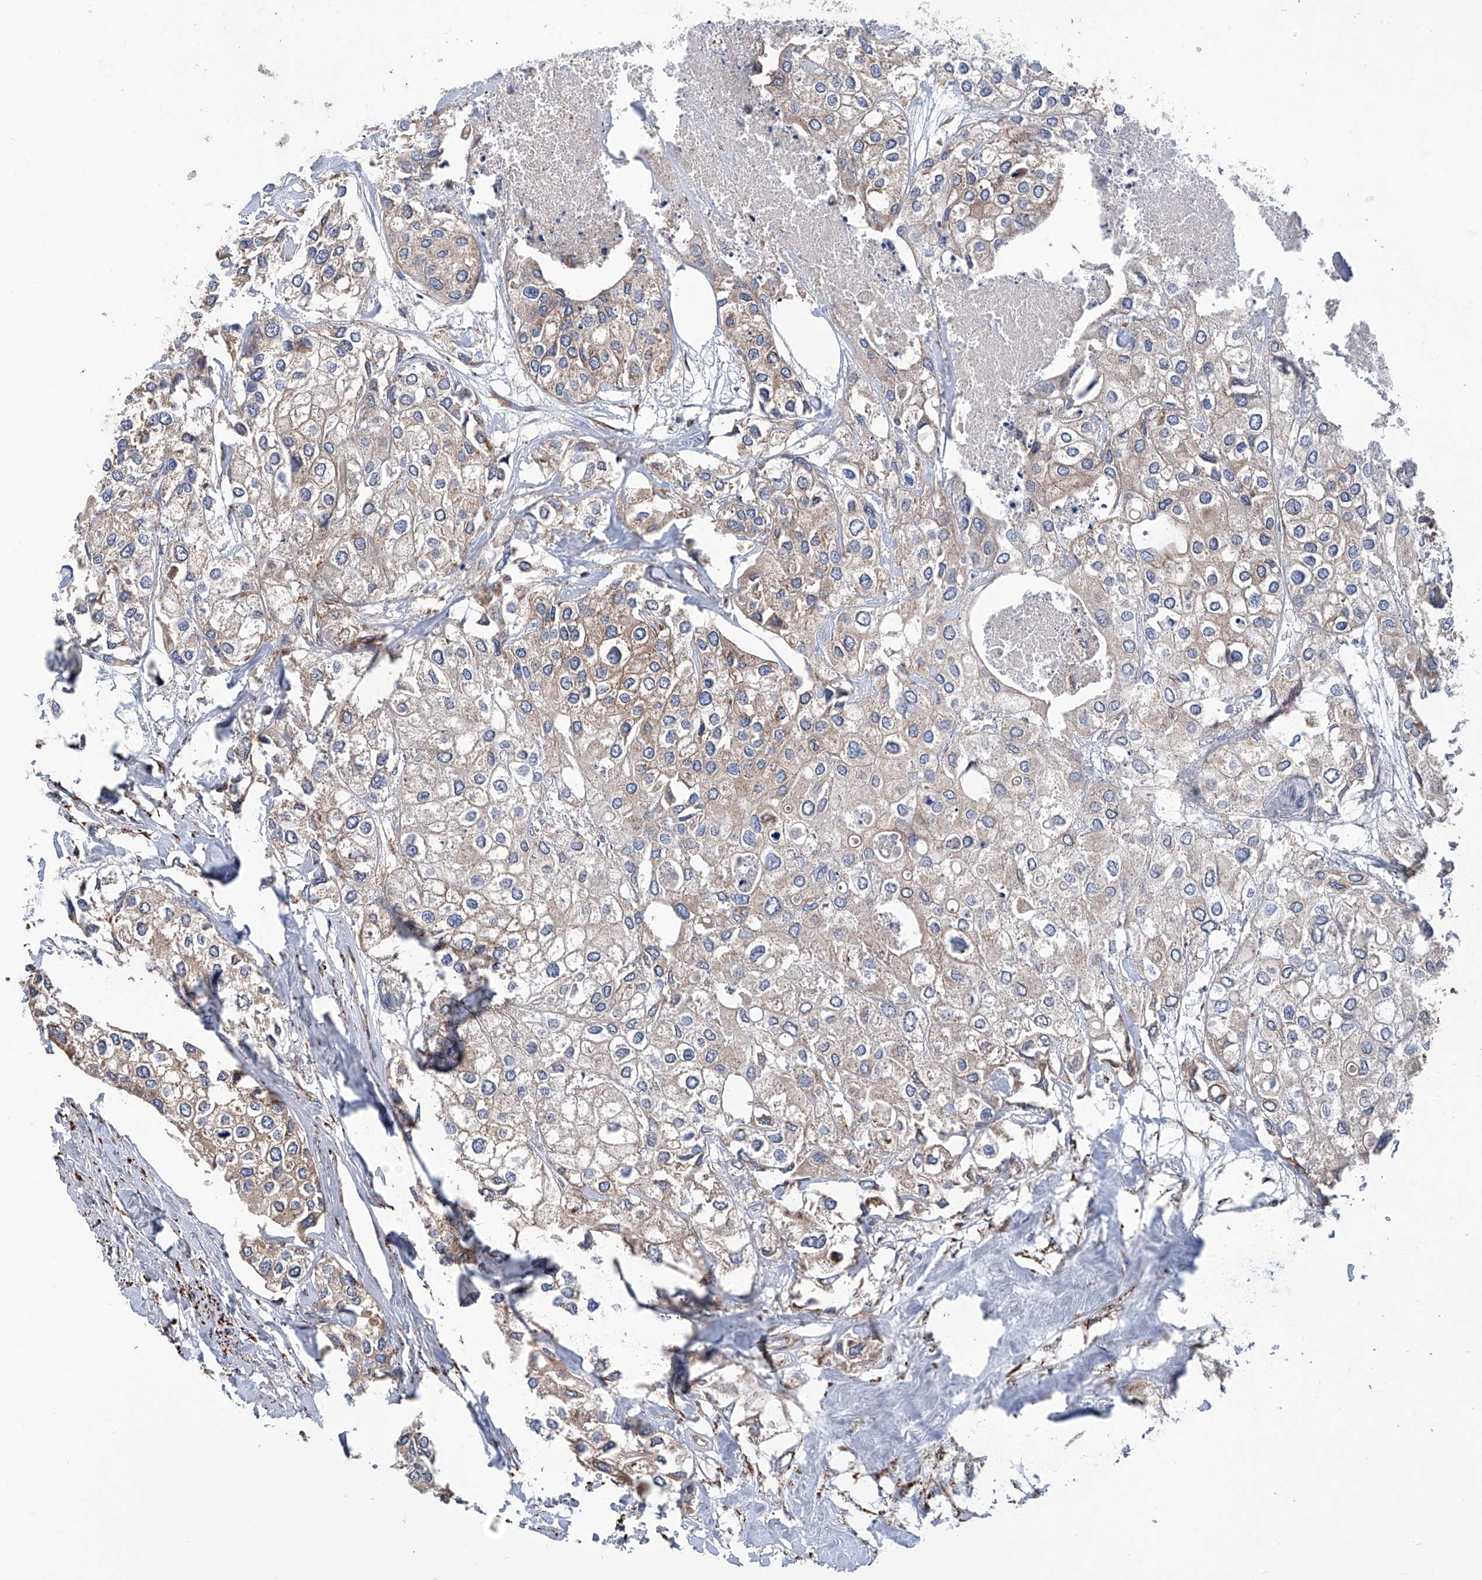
{"staining": {"intensity": "weak", "quantity": "25%-75%", "location": "cytoplasmic/membranous"}, "tissue": "urothelial cancer", "cell_type": "Tumor cells", "image_type": "cancer", "snomed": [{"axis": "morphology", "description": "Urothelial carcinoma, High grade"}, {"axis": "topography", "description": "Urinary bladder"}], "caption": "An immunohistochemistry photomicrograph of tumor tissue is shown. Protein staining in brown highlights weak cytoplasmic/membranous positivity in urothelial cancer within tumor cells. The staining was performed using DAB (3,3'-diaminobenzidine), with brown indicating positive protein expression. Nuclei are stained blue with hematoxylin.", "gene": "ASCC3", "patient": {"sex": "male", "age": 64}}